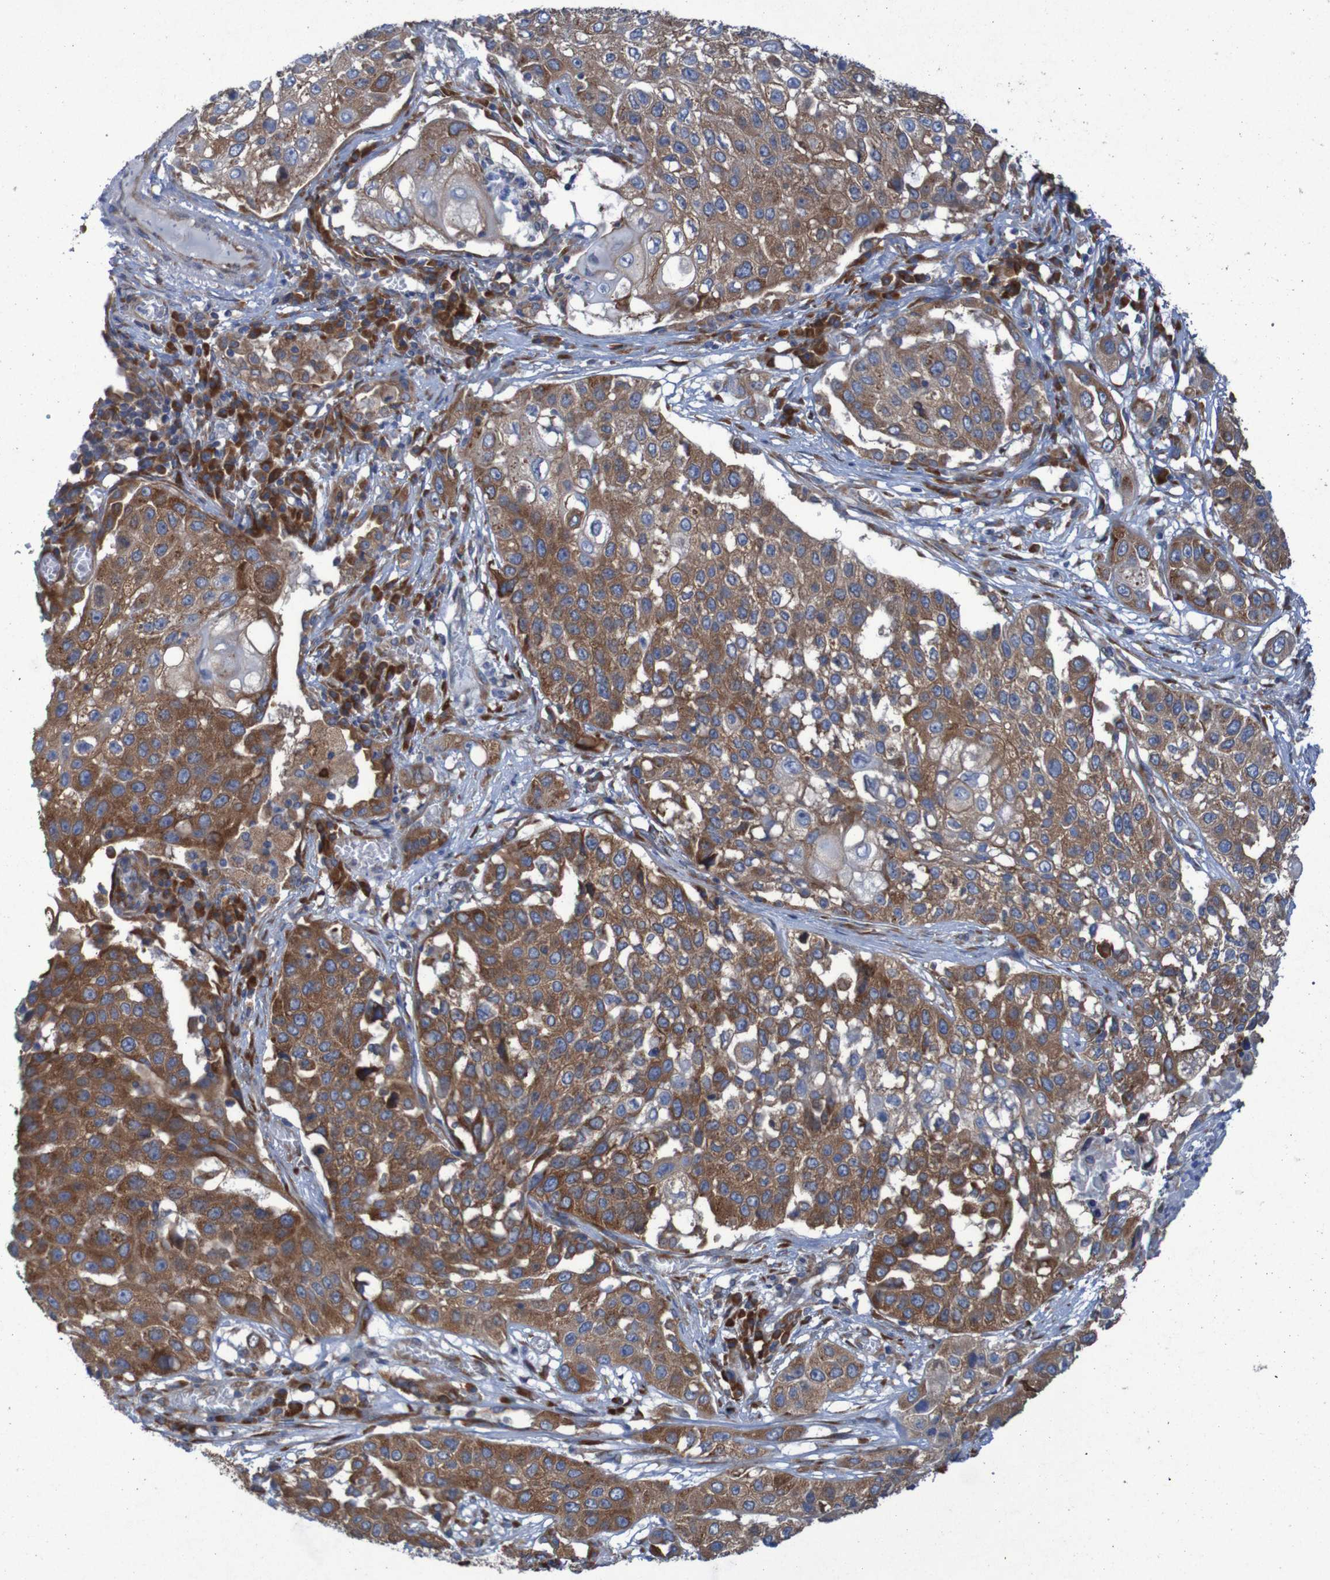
{"staining": {"intensity": "strong", "quantity": ">75%", "location": "cytoplasmic/membranous"}, "tissue": "lung cancer", "cell_type": "Tumor cells", "image_type": "cancer", "snomed": [{"axis": "morphology", "description": "Squamous cell carcinoma, NOS"}, {"axis": "topography", "description": "Lung"}], "caption": "IHC staining of lung squamous cell carcinoma, which shows high levels of strong cytoplasmic/membranous staining in approximately >75% of tumor cells indicating strong cytoplasmic/membranous protein positivity. The staining was performed using DAB (3,3'-diaminobenzidine) (brown) for protein detection and nuclei were counterstained in hematoxylin (blue).", "gene": "RPL10", "patient": {"sex": "male", "age": 71}}